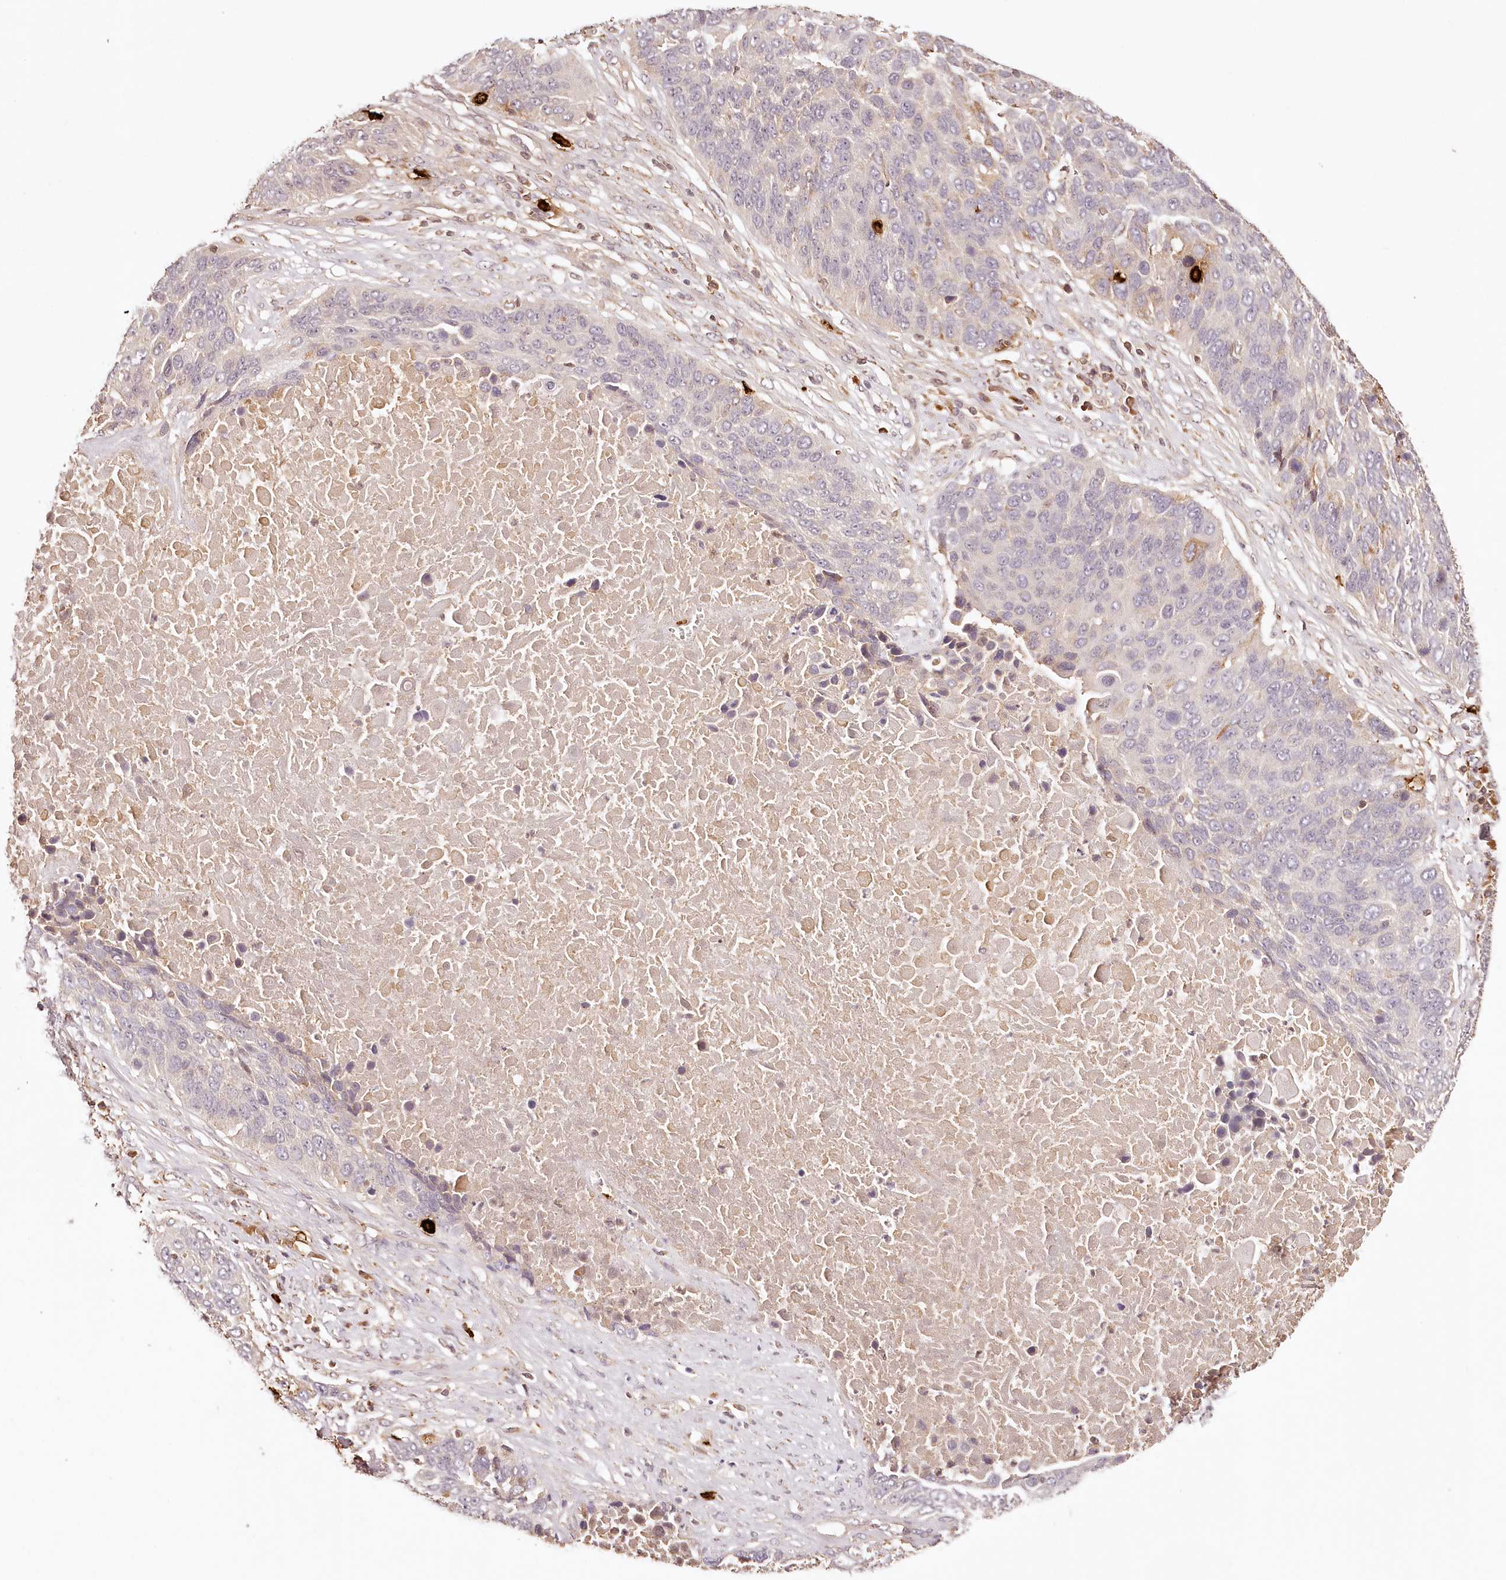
{"staining": {"intensity": "negative", "quantity": "none", "location": "none"}, "tissue": "lung cancer", "cell_type": "Tumor cells", "image_type": "cancer", "snomed": [{"axis": "morphology", "description": "Squamous cell carcinoma, NOS"}, {"axis": "topography", "description": "Lung"}], "caption": "Immunohistochemistry histopathology image of neoplastic tissue: human lung cancer stained with DAB shows no significant protein positivity in tumor cells.", "gene": "SYNGR1", "patient": {"sex": "male", "age": 66}}